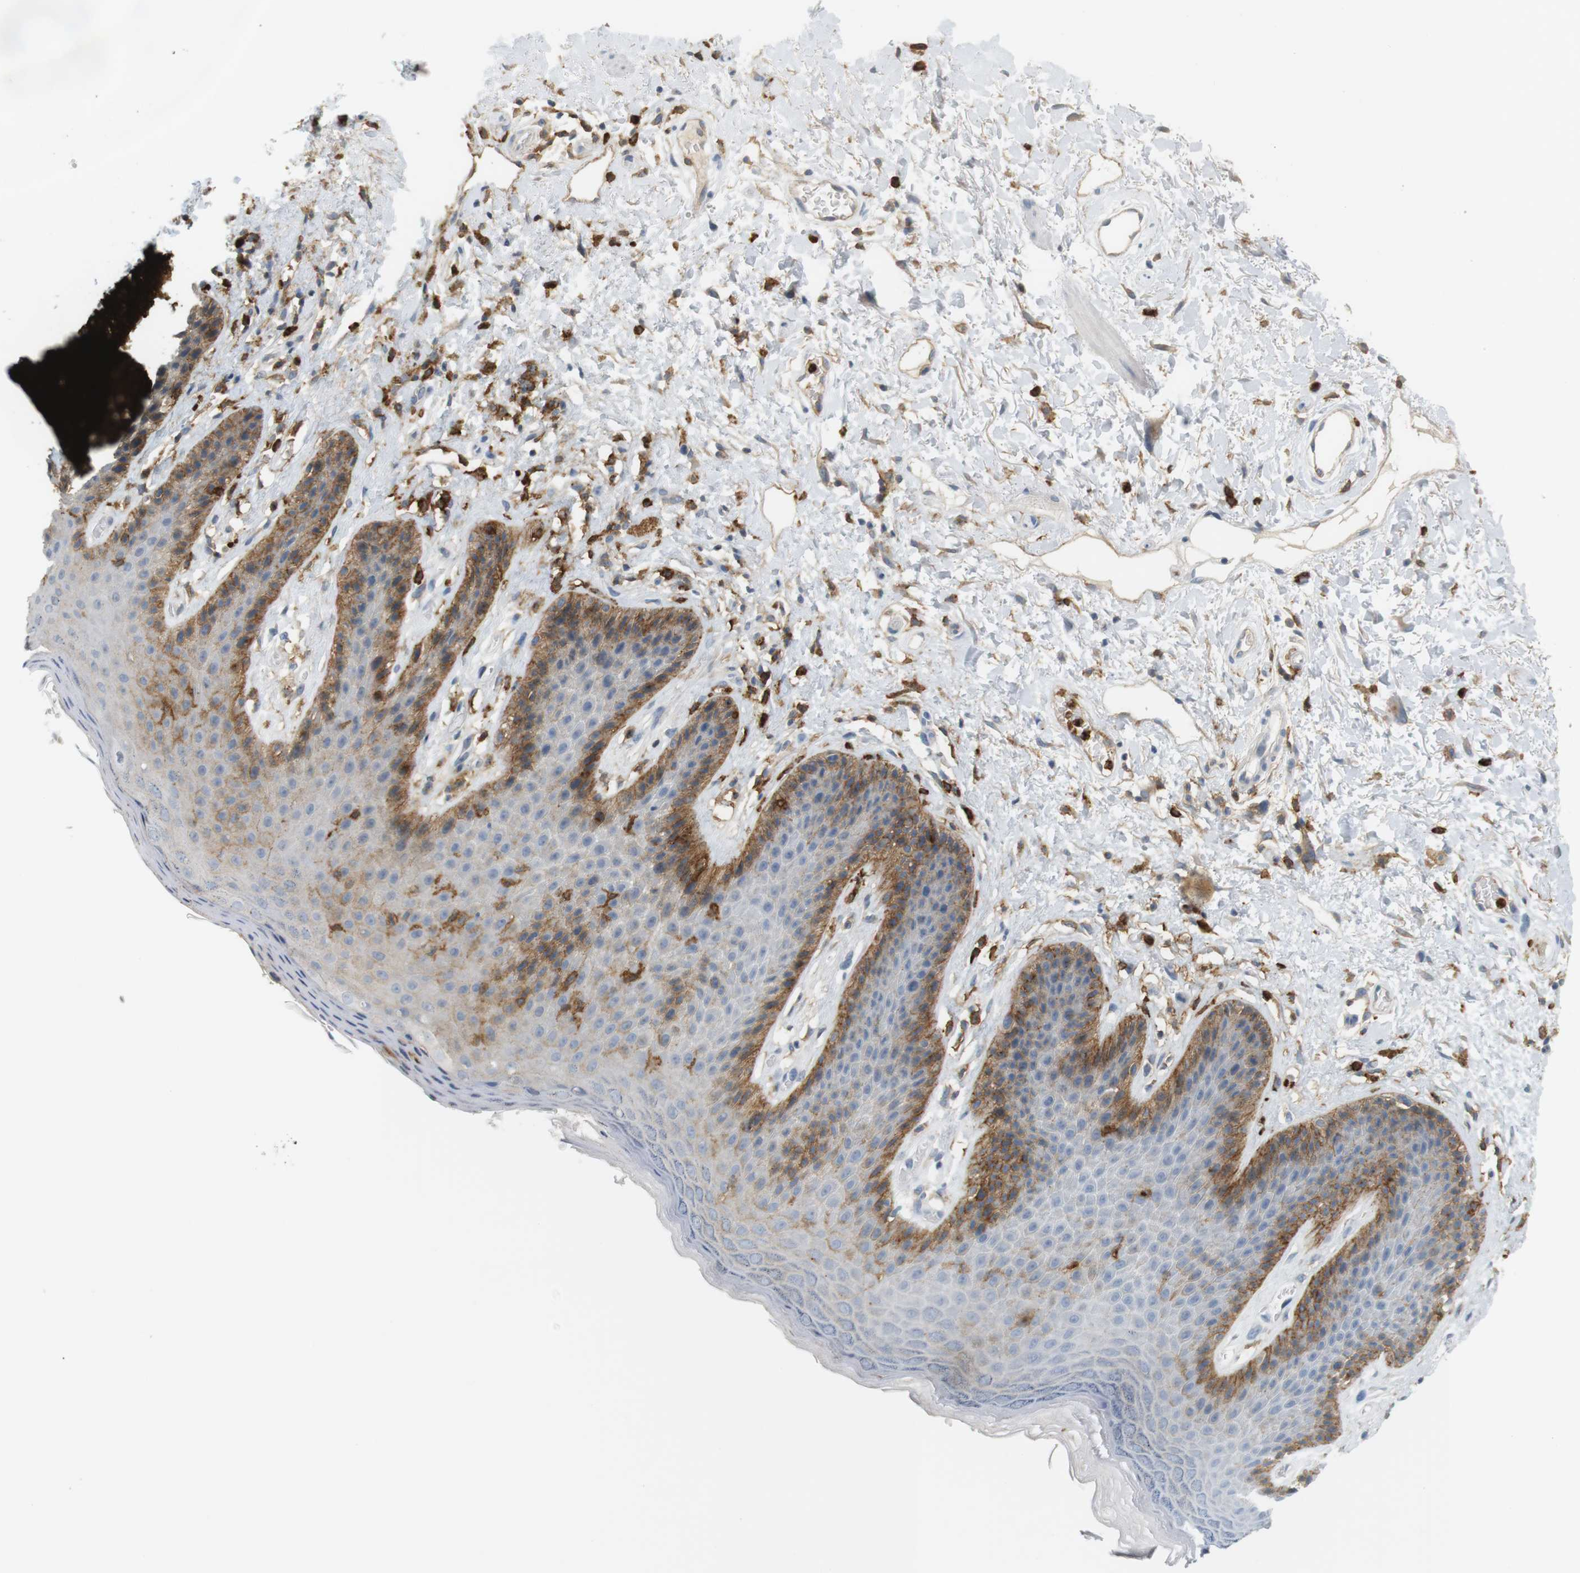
{"staining": {"intensity": "moderate", "quantity": "<25%", "location": "cytoplasmic/membranous"}, "tissue": "skin", "cell_type": "Epidermal cells", "image_type": "normal", "snomed": [{"axis": "morphology", "description": "Normal tissue, NOS"}, {"axis": "topography", "description": "Anal"}], "caption": "Skin was stained to show a protein in brown. There is low levels of moderate cytoplasmic/membranous staining in about <25% of epidermal cells. The staining was performed using DAB (3,3'-diaminobenzidine), with brown indicating positive protein expression. Nuclei are stained blue with hematoxylin.", "gene": "SIRPA", "patient": {"sex": "female", "age": 46}}